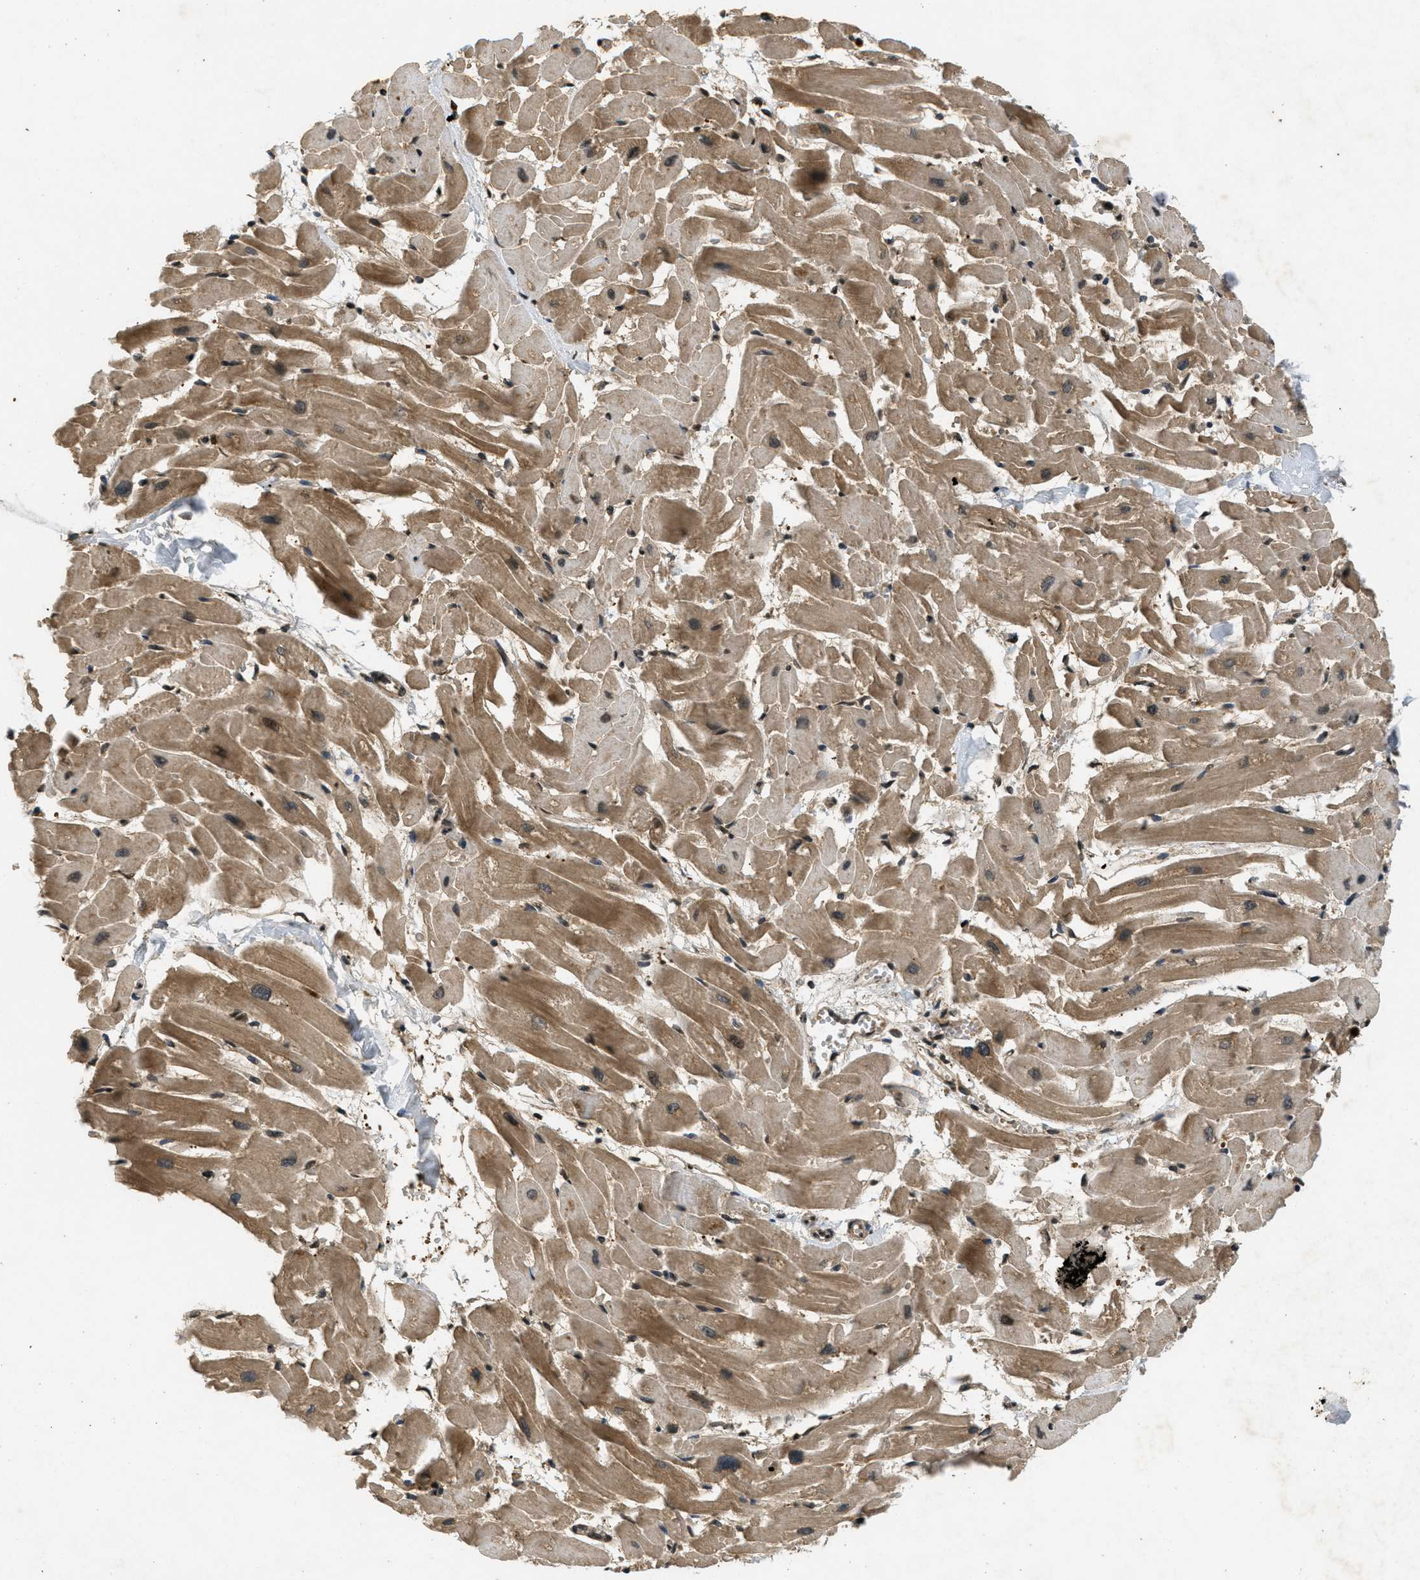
{"staining": {"intensity": "moderate", "quantity": ">75%", "location": "cytoplasmic/membranous,nuclear"}, "tissue": "heart muscle", "cell_type": "Cardiomyocytes", "image_type": "normal", "snomed": [{"axis": "morphology", "description": "Normal tissue, NOS"}, {"axis": "topography", "description": "Heart"}], "caption": "DAB (3,3'-diaminobenzidine) immunohistochemical staining of unremarkable human heart muscle shows moderate cytoplasmic/membranous,nuclear protein staining in about >75% of cardiomyocytes.", "gene": "ATG7", "patient": {"sex": "female", "age": 19}}